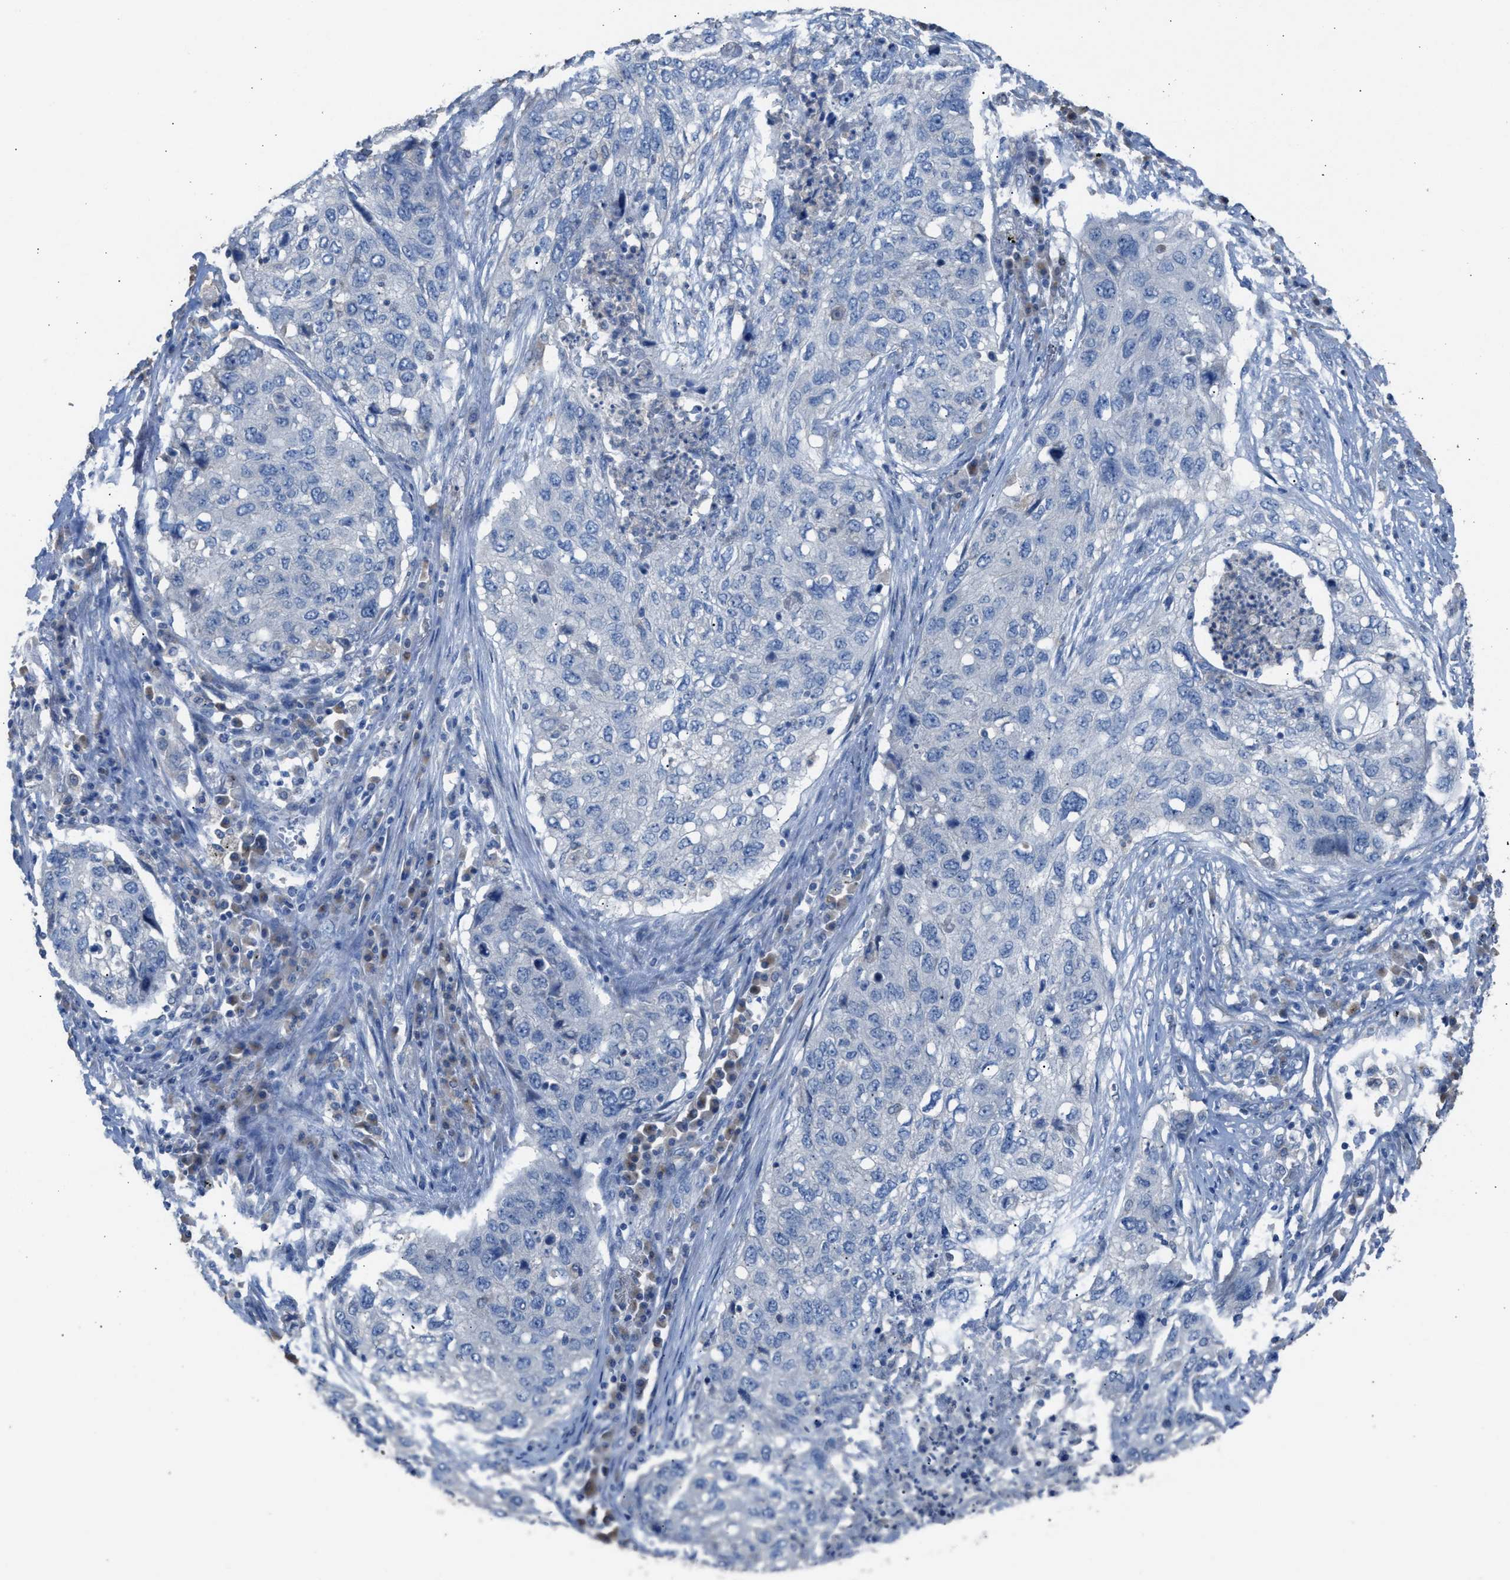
{"staining": {"intensity": "negative", "quantity": "none", "location": "none"}, "tissue": "lung cancer", "cell_type": "Tumor cells", "image_type": "cancer", "snomed": [{"axis": "morphology", "description": "Squamous cell carcinoma, NOS"}, {"axis": "topography", "description": "Lung"}], "caption": "Photomicrograph shows no protein staining in tumor cells of squamous cell carcinoma (lung) tissue. Nuclei are stained in blue.", "gene": "NQO2", "patient": {"sex": "female", "age": 63}}